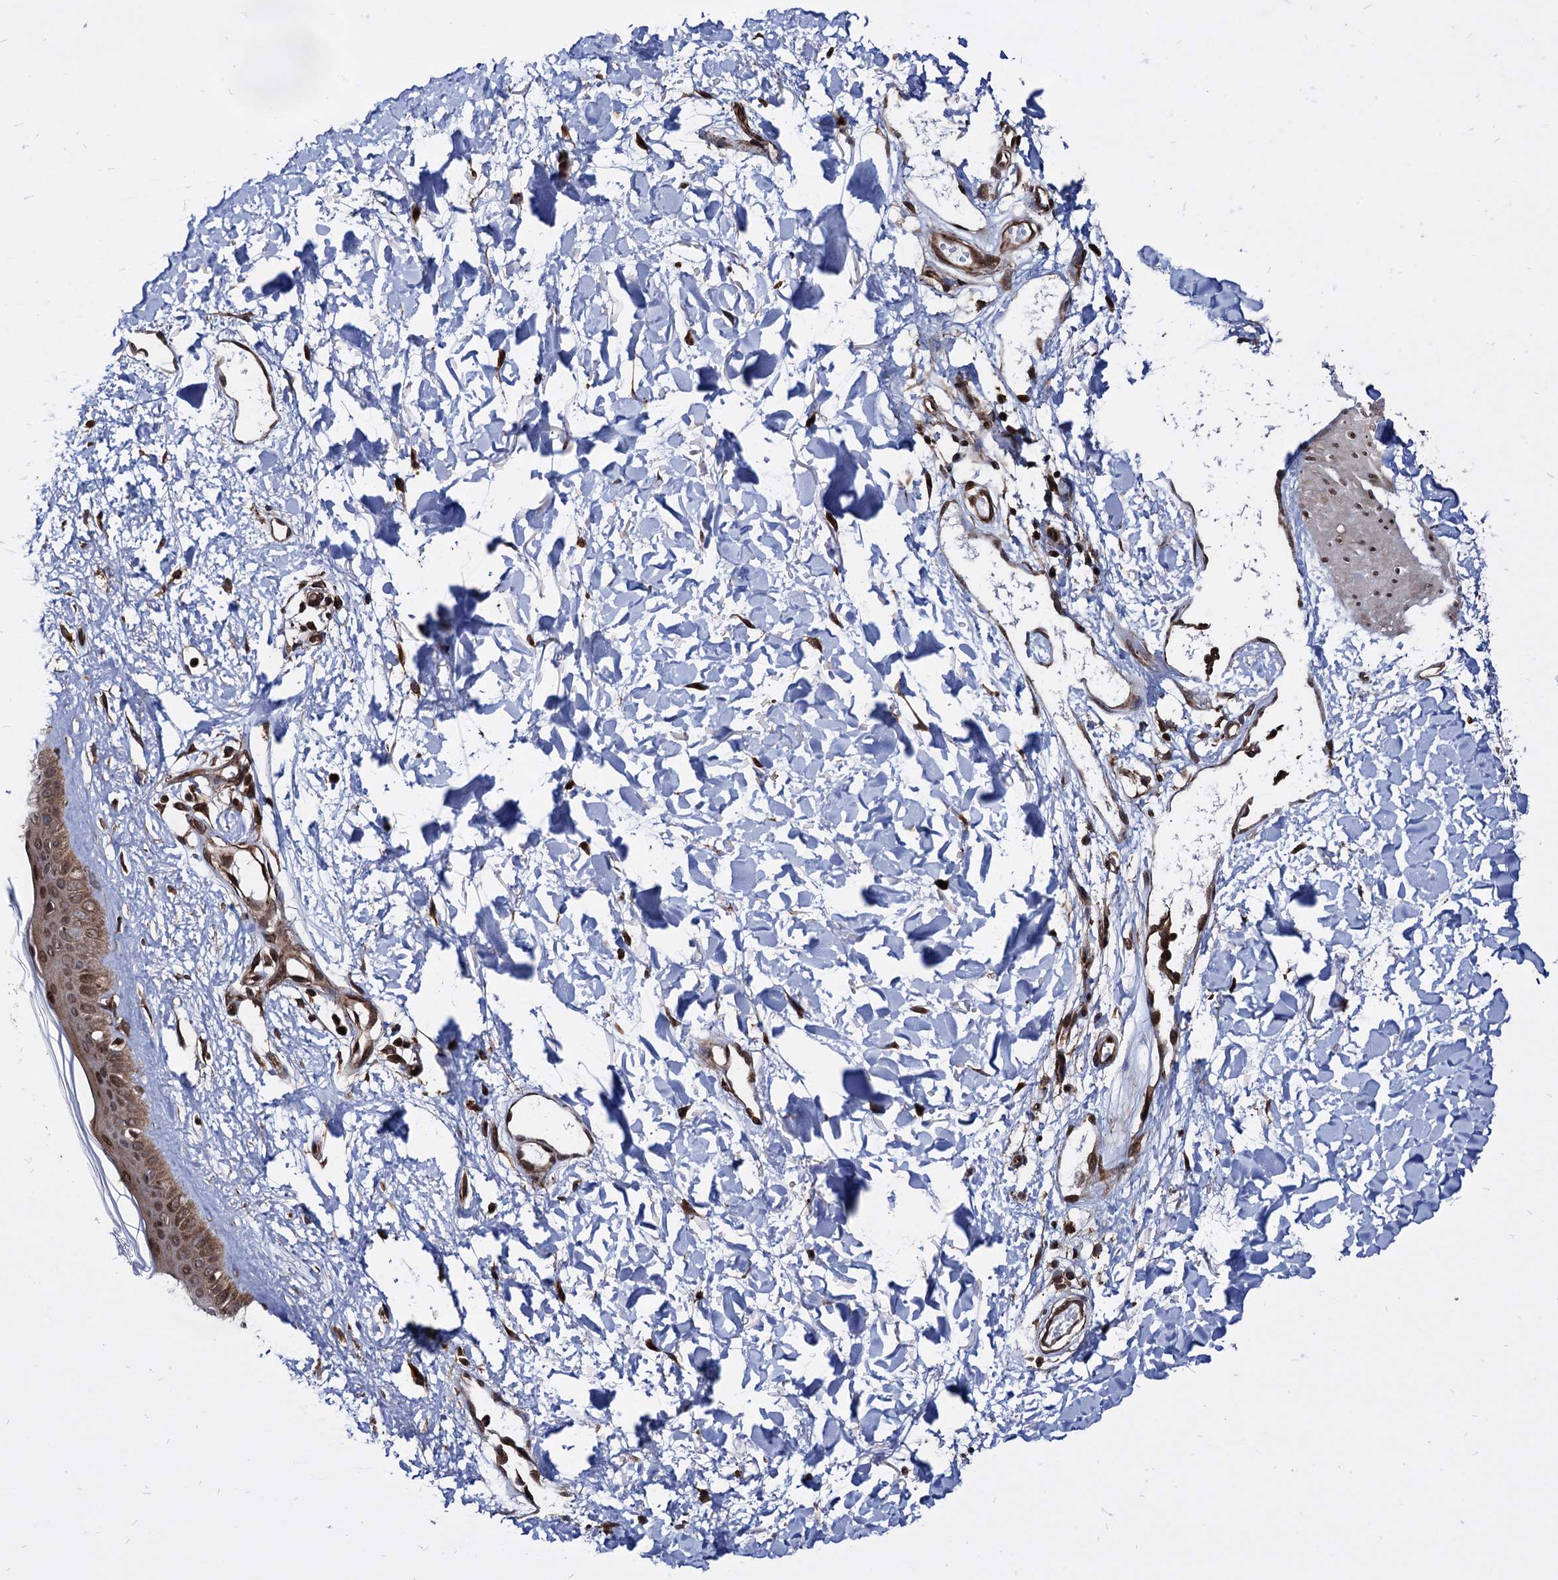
{"staining": {"intensity": "strong", "quantity": ">75%", "location": "cytoplasmic/membranous,nuclear"}, "tissue": "skin", "cell_type": "Fibroblasts", "image_type": "normal", "snomed": [{"axis": "morphology", "description": "Normal tissue, NOS"}, {"axis": "topography", "description": "Skin"}], "caption": "Protein expression analysis of normal human skin reveals strong cytoplasmic/membranous,nuclear expression in approximately >75% of fibroblasts.", "gene": "ANKRD12", "patient": {"sex": "female", "age": 58}}